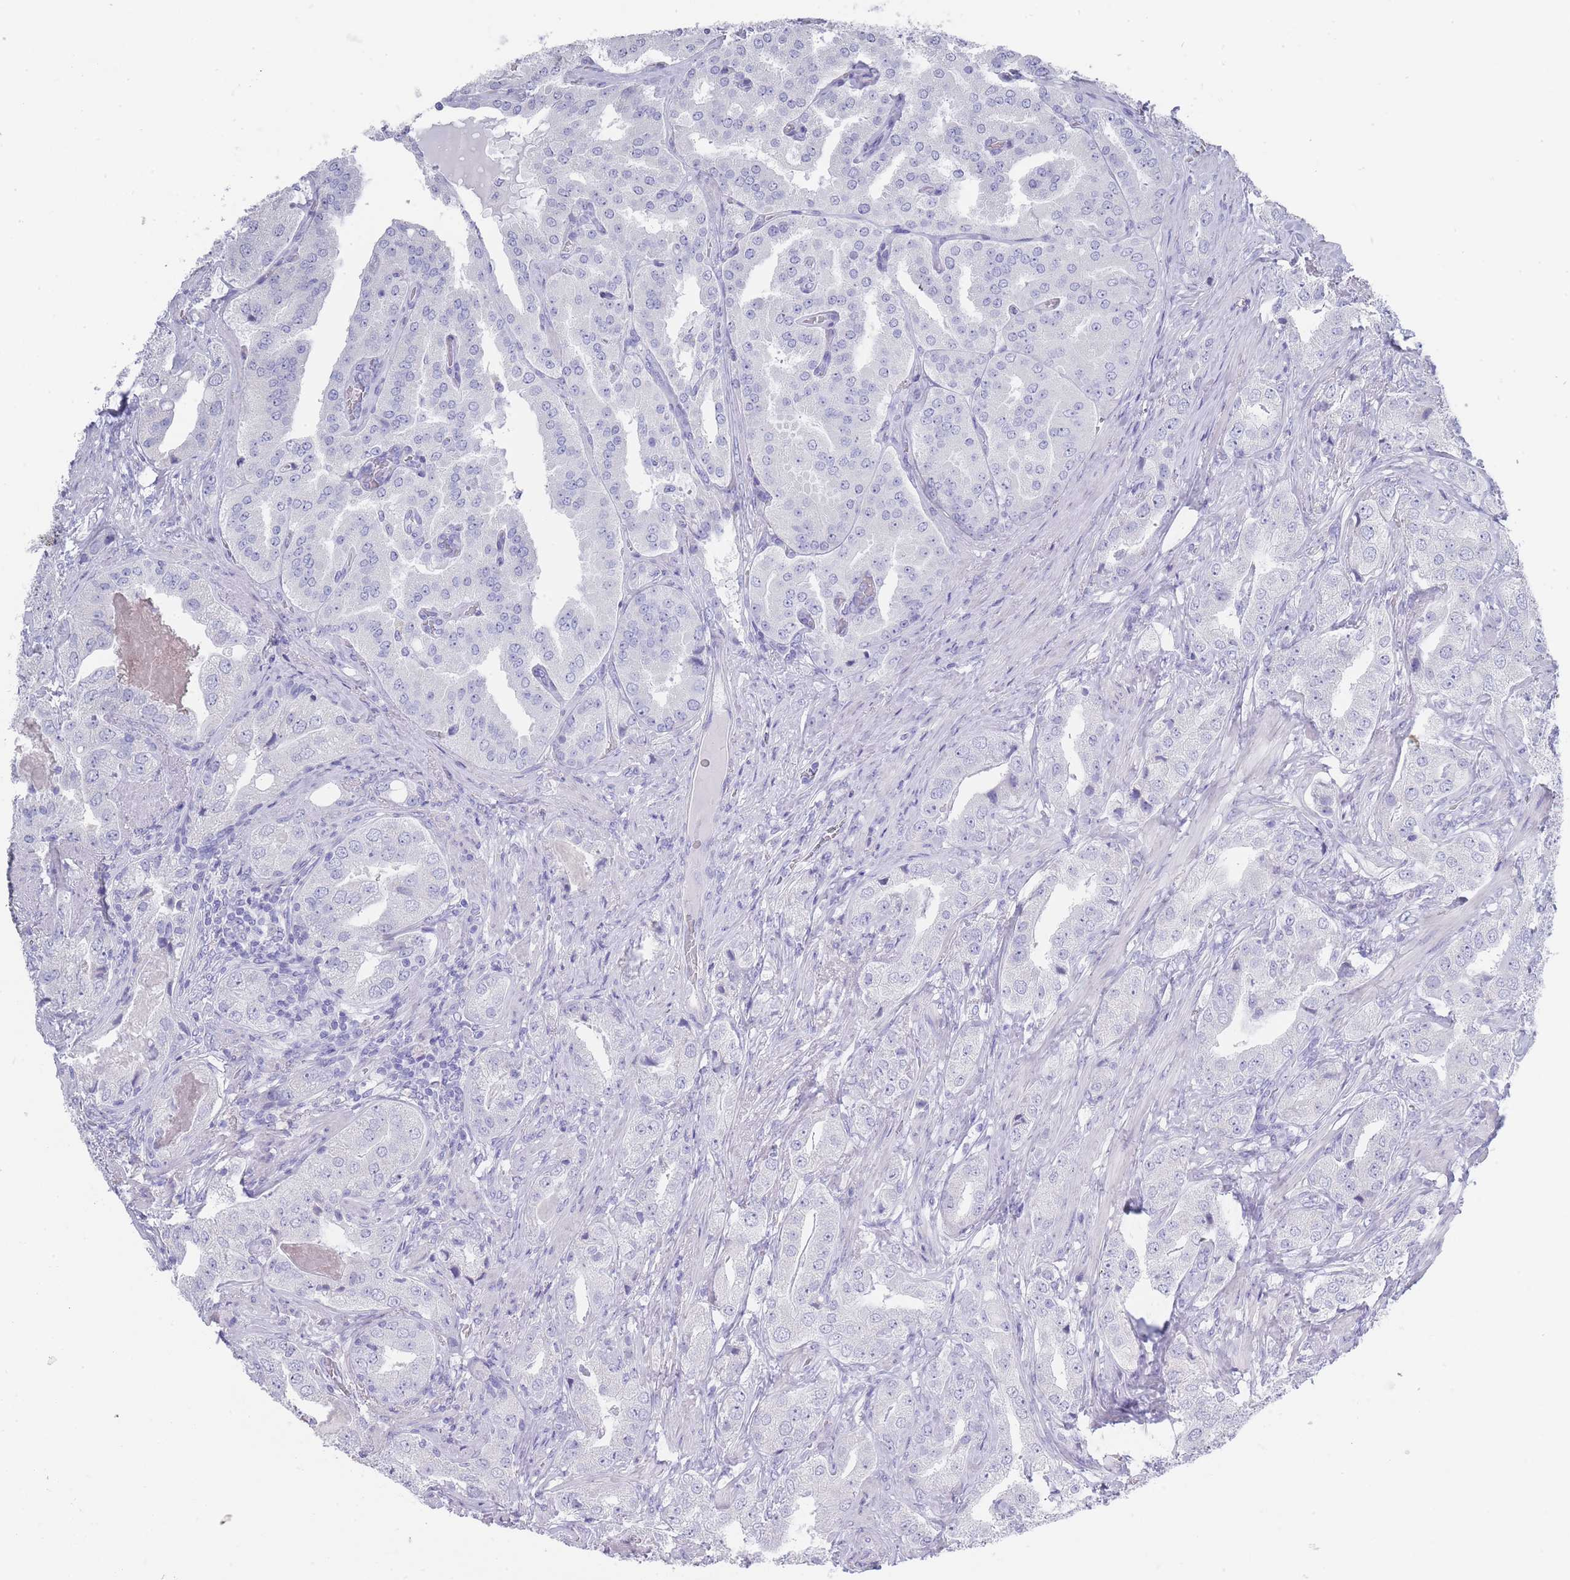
{"staining": {"intensity": "negative", "quantity": "none", "location": "none"}, "tissue": "prostate cancer", "cell_type": "Tumor cells", "image_type": "cancer", "snomed": [{"axis": "morphology", "description": "Adenocarcinoma, High grade"}, {"axis": "topography", "description": "Prostate"}], "caption": "High-grade adenocarcinoma (prostate) was stained to show a protein in brown. There is no significant expression in tumor cells. Nuclei are stained in blue.", "gene": "RAB2B", "patient": {"sex": "male", "age": 63}}